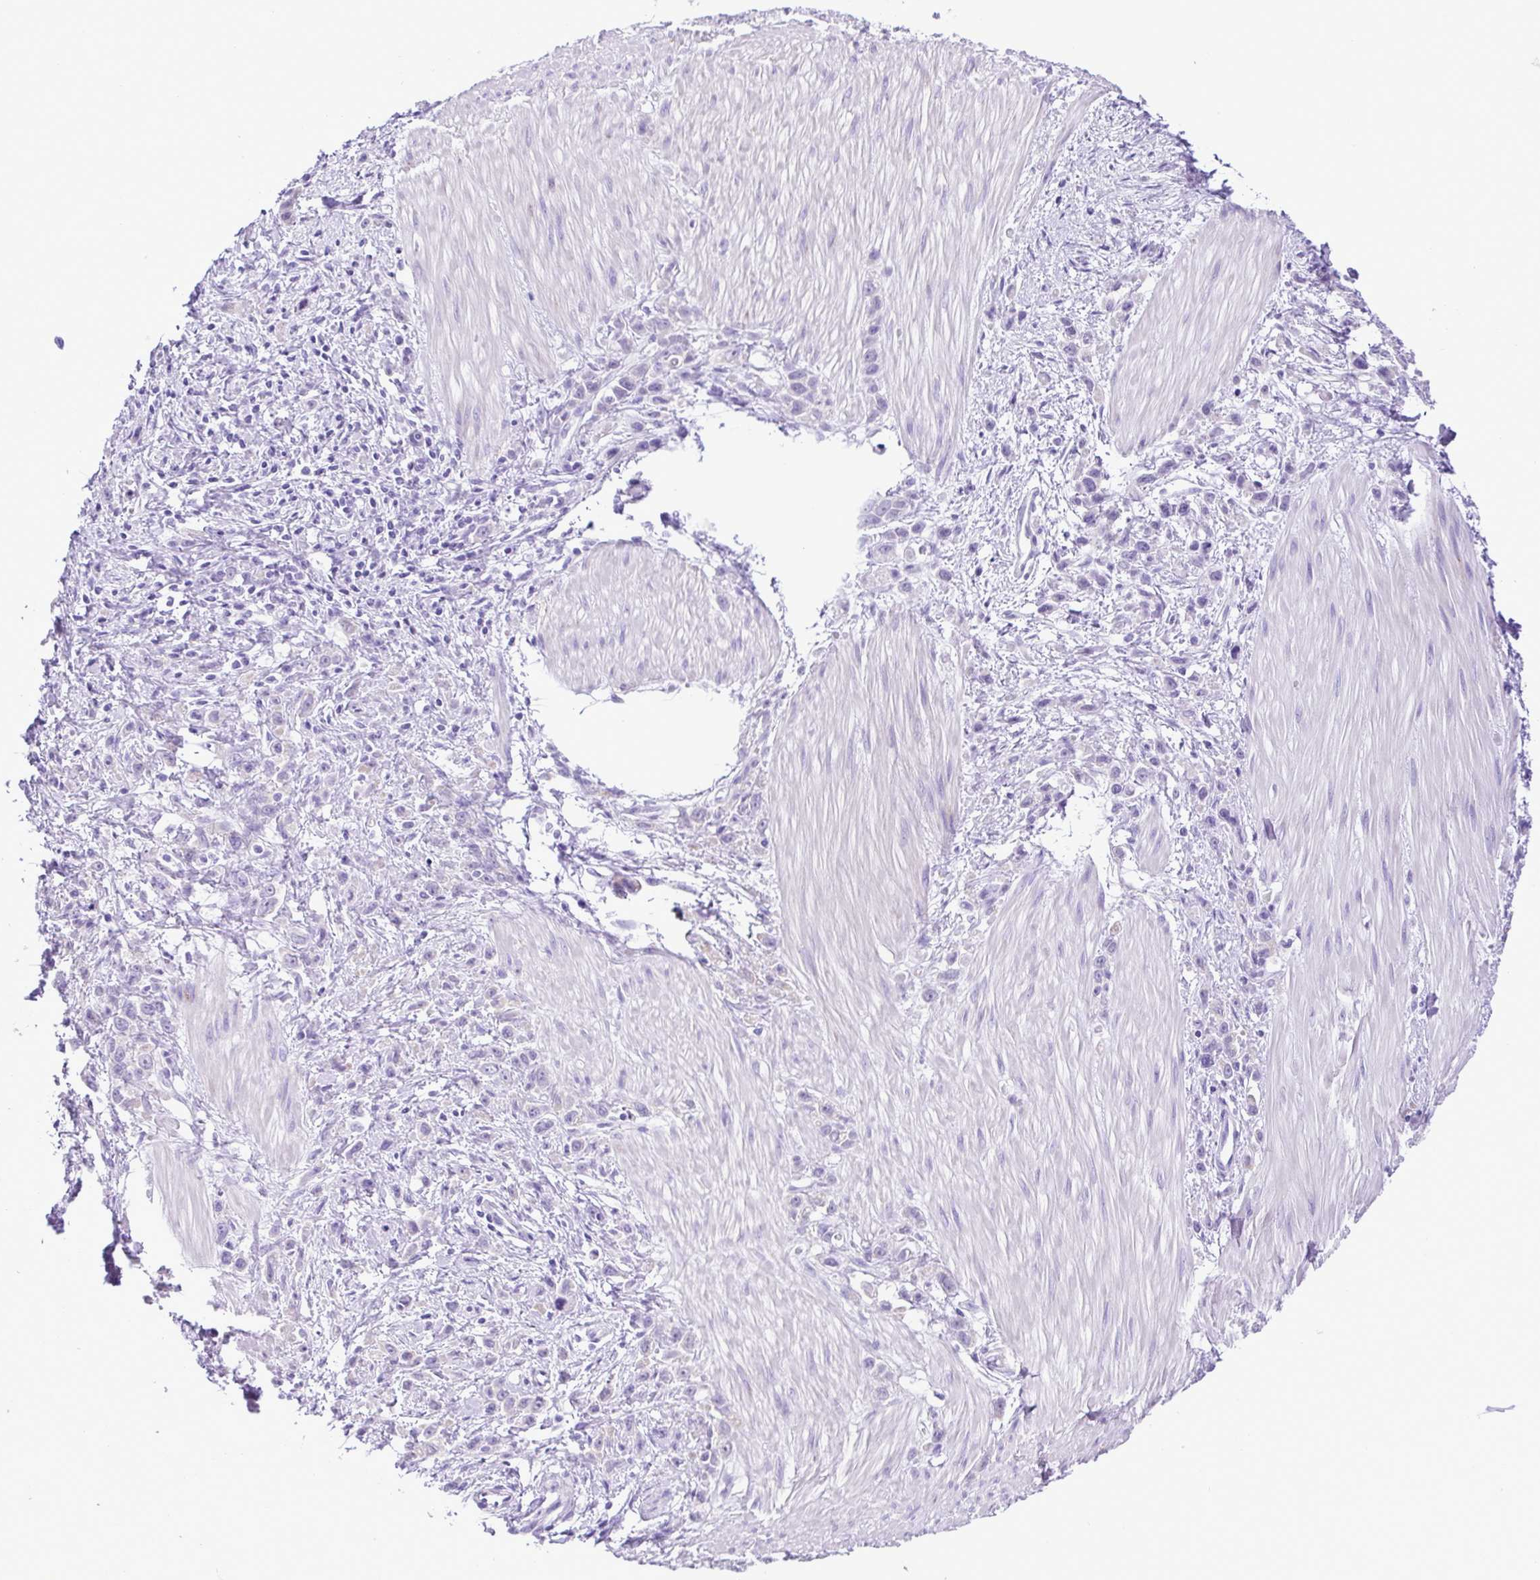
{"staining": {"intensity": "negative", "quantity": "none", "location": "none"}, "tissue": "stomach cancer", "cell_type": "Tumor cells", "image_type": "cancer", "snomed": [{"axis": "morphology", "description": "Adenocarcinoma, NOS"}, {"axis": "topography", "description": "Stomach"}], "caption": "Immunohistochemical staining of human stomach cancer (adenocarcinoma) shows no significant positivity in tumor cells. (DAB (3,3'-diaminobenzidine) immunohistochemistry with hematoxylin counter stain).", "gene": "SYT1", "patient": {"sex": "male", "age": 47}}